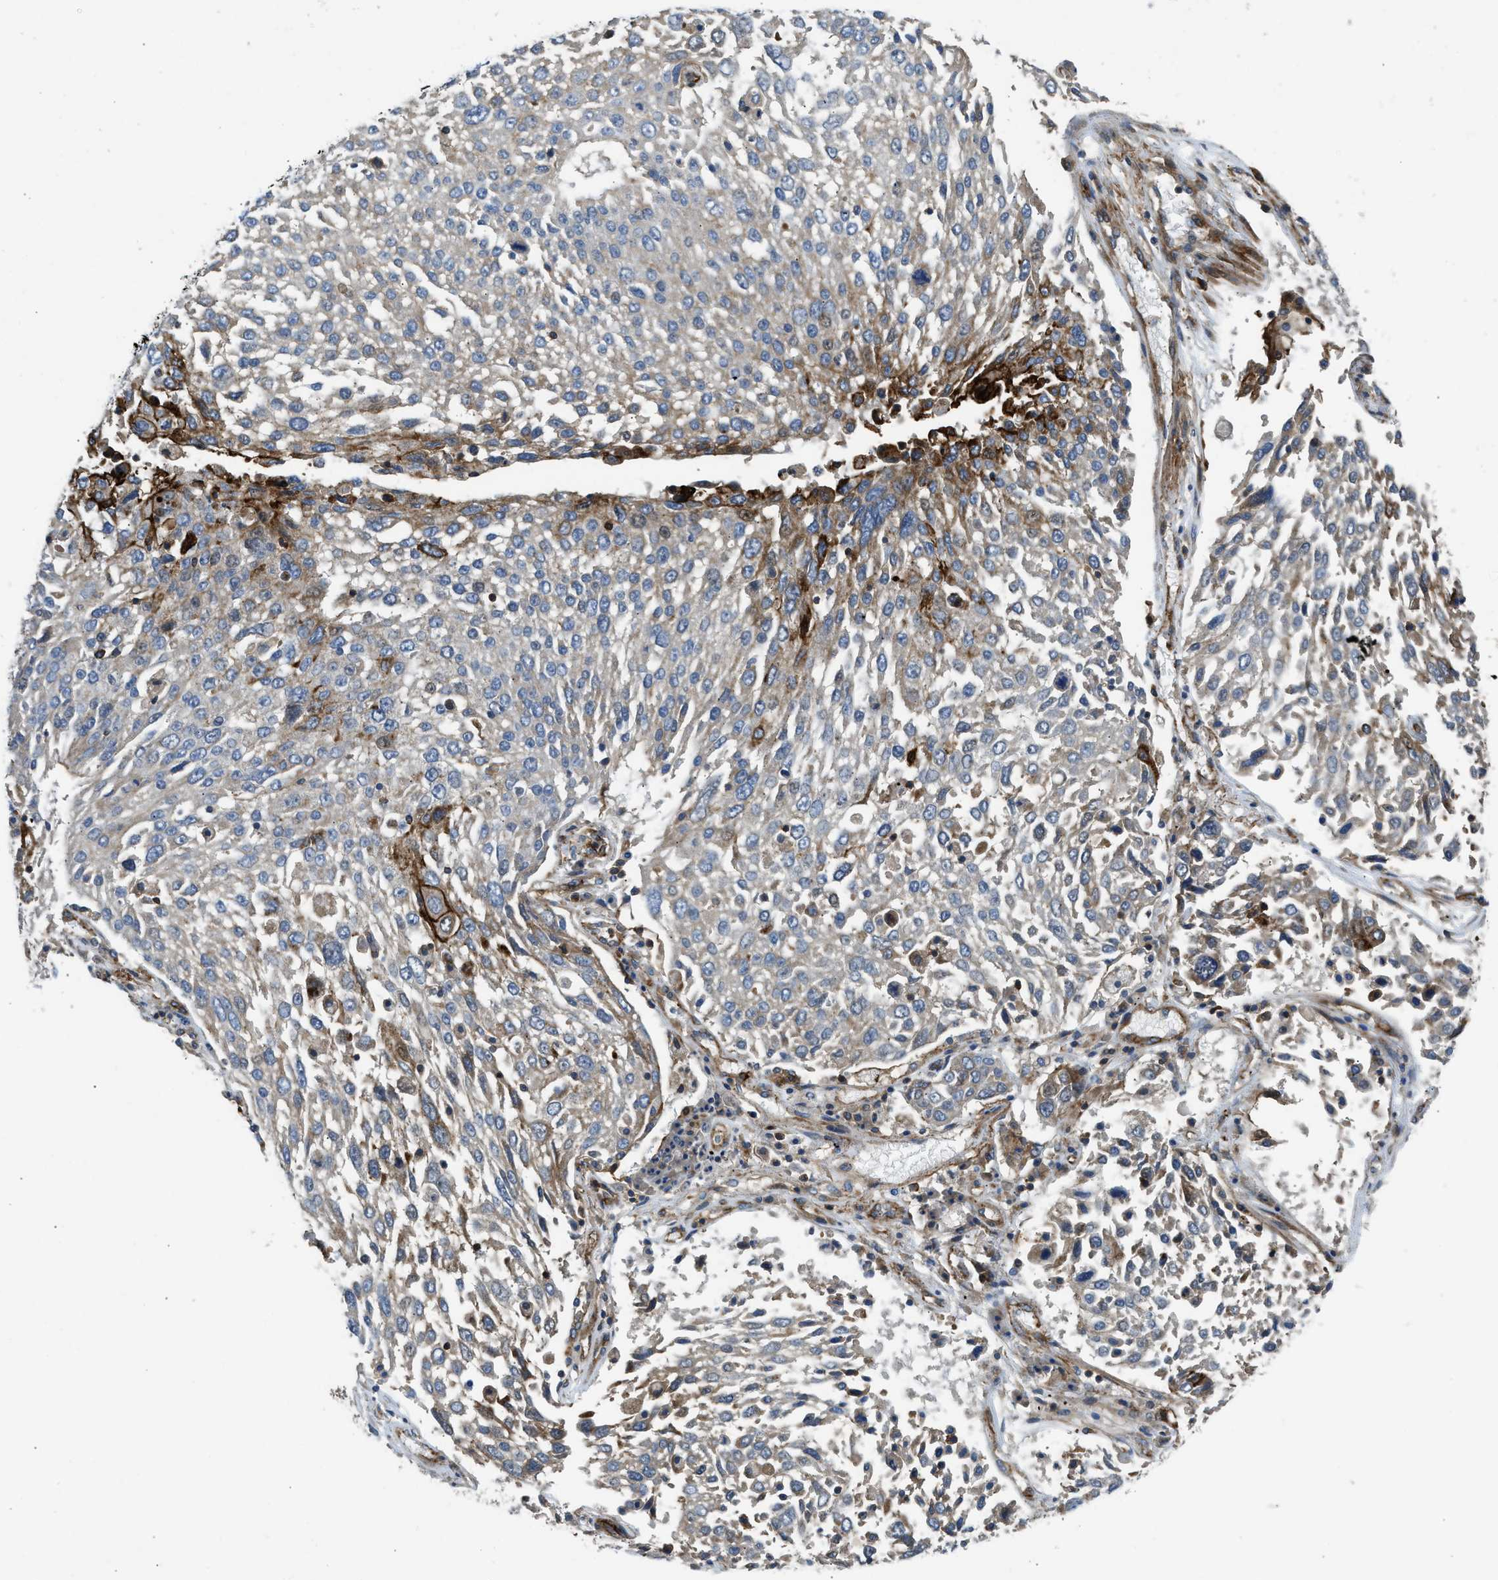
{"staining": {"intensity": "moderate", "quantity": "<25%", "location": "cytoplasmic/membranous"}, "tissue": "lung cancer", "cell_type": "Tumor cells", "image_type": "cancer", "snomed": [{"axis": "morphology", "description": "Squamous cell carcinoma, NOS"}, {"axis": "topography", "description": "Lung"}], "caption": "An image showing moderate cytoplasmic/membranous expression in approximately <25% of tumor cells in lung cancer, as visualized by brown immunohistochemical staining.", "gene": "NYNRIN", "patient": {"sex": "male", "age": 65}}